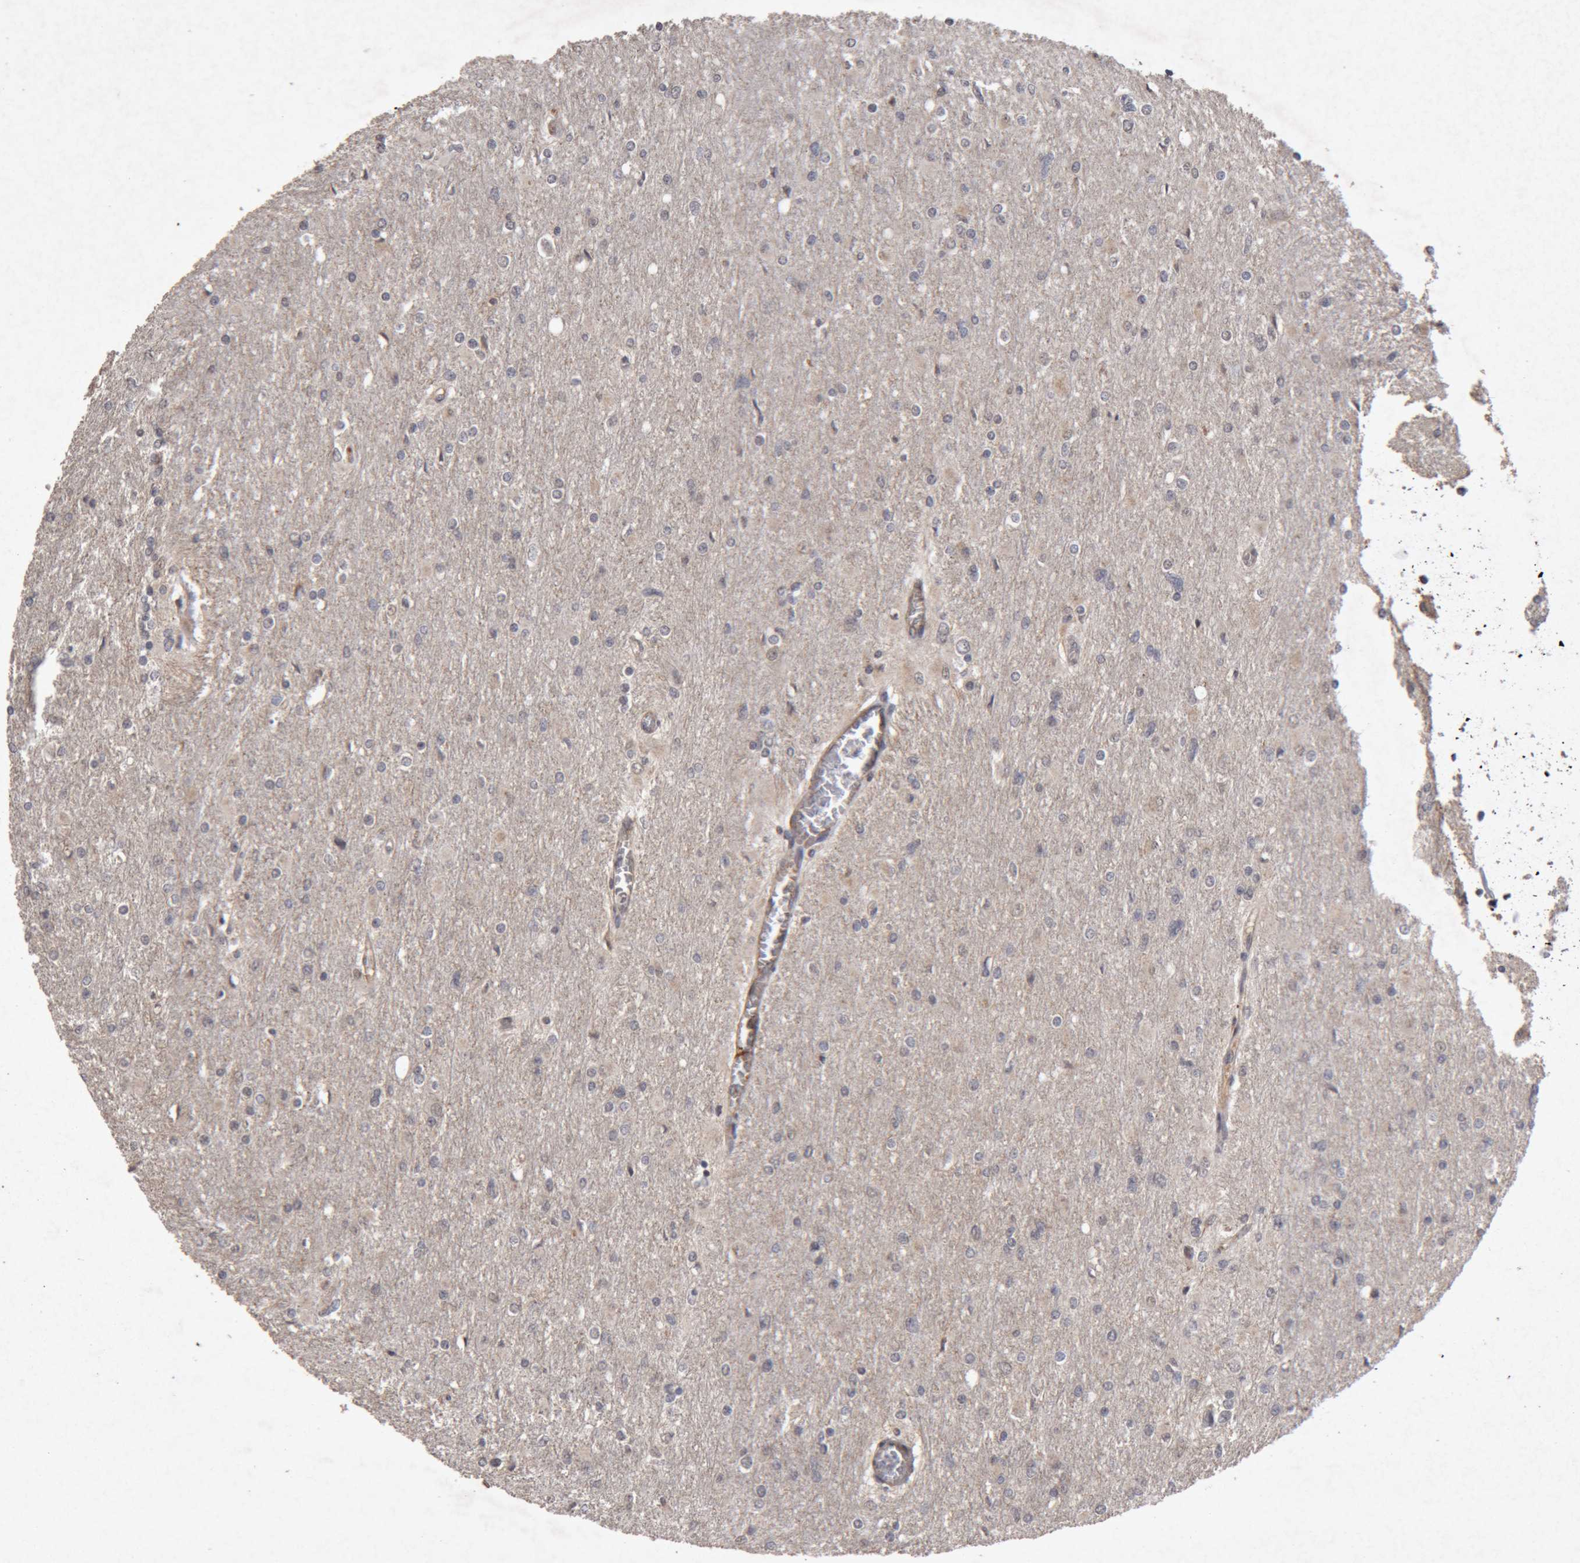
{"staining": {"intensity": "negative", "quantity": "none", "location": "none"}, "tissue": "glioma", "cell_type": "Tumor cells", "image_type": "cancer", "snomed": [{"axis": "morphology", "description": "Glioma, malignant, High grade"}, {"axis": "topography", "description": "Cerebral cortex"}], "caption": "DAB immunohistochemical staining of high-grade glioma (malignant) shows no significant positivity in tumor cells.", "gene": "MEP1A", "patient": {"sex": "female", "age": 36}}